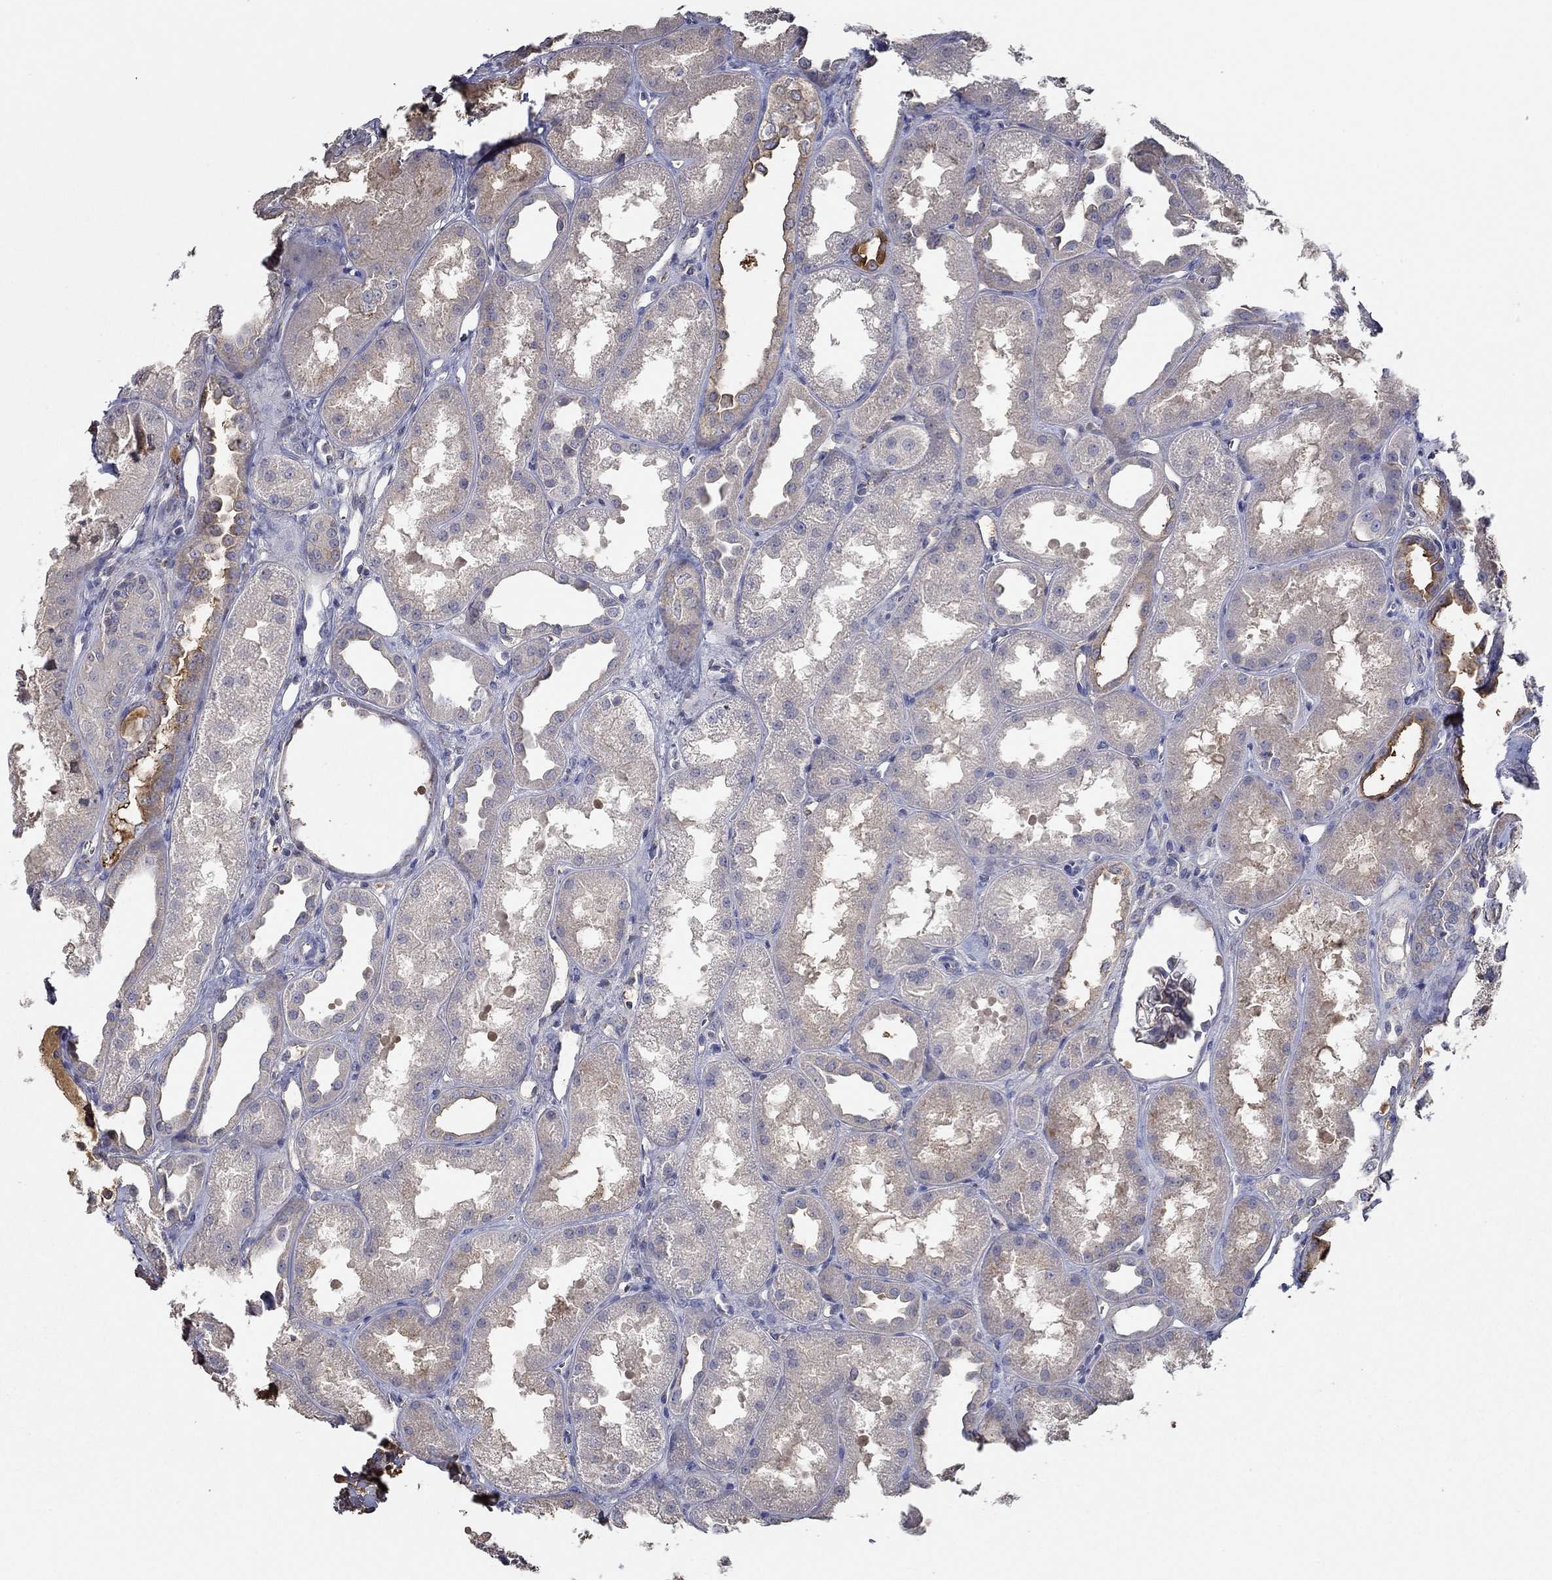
{"staining": {"intensity": "negative", "quantity": "none", "location": "none"}, "tissue": "kidney", "cell_type": "Cells in glomeruli", "image_type": "normal", "snomed": [{"axis": "morphology", "description": "Normal tissue, NOS"}, {"axis": "topography", "description": "Kidney"}], "caption": "Immunohistochemistry of normal kidney shows no expression in cells in glomeruli.", "gene": "IL10", "patient": {"sex": "male", "age": 61}}